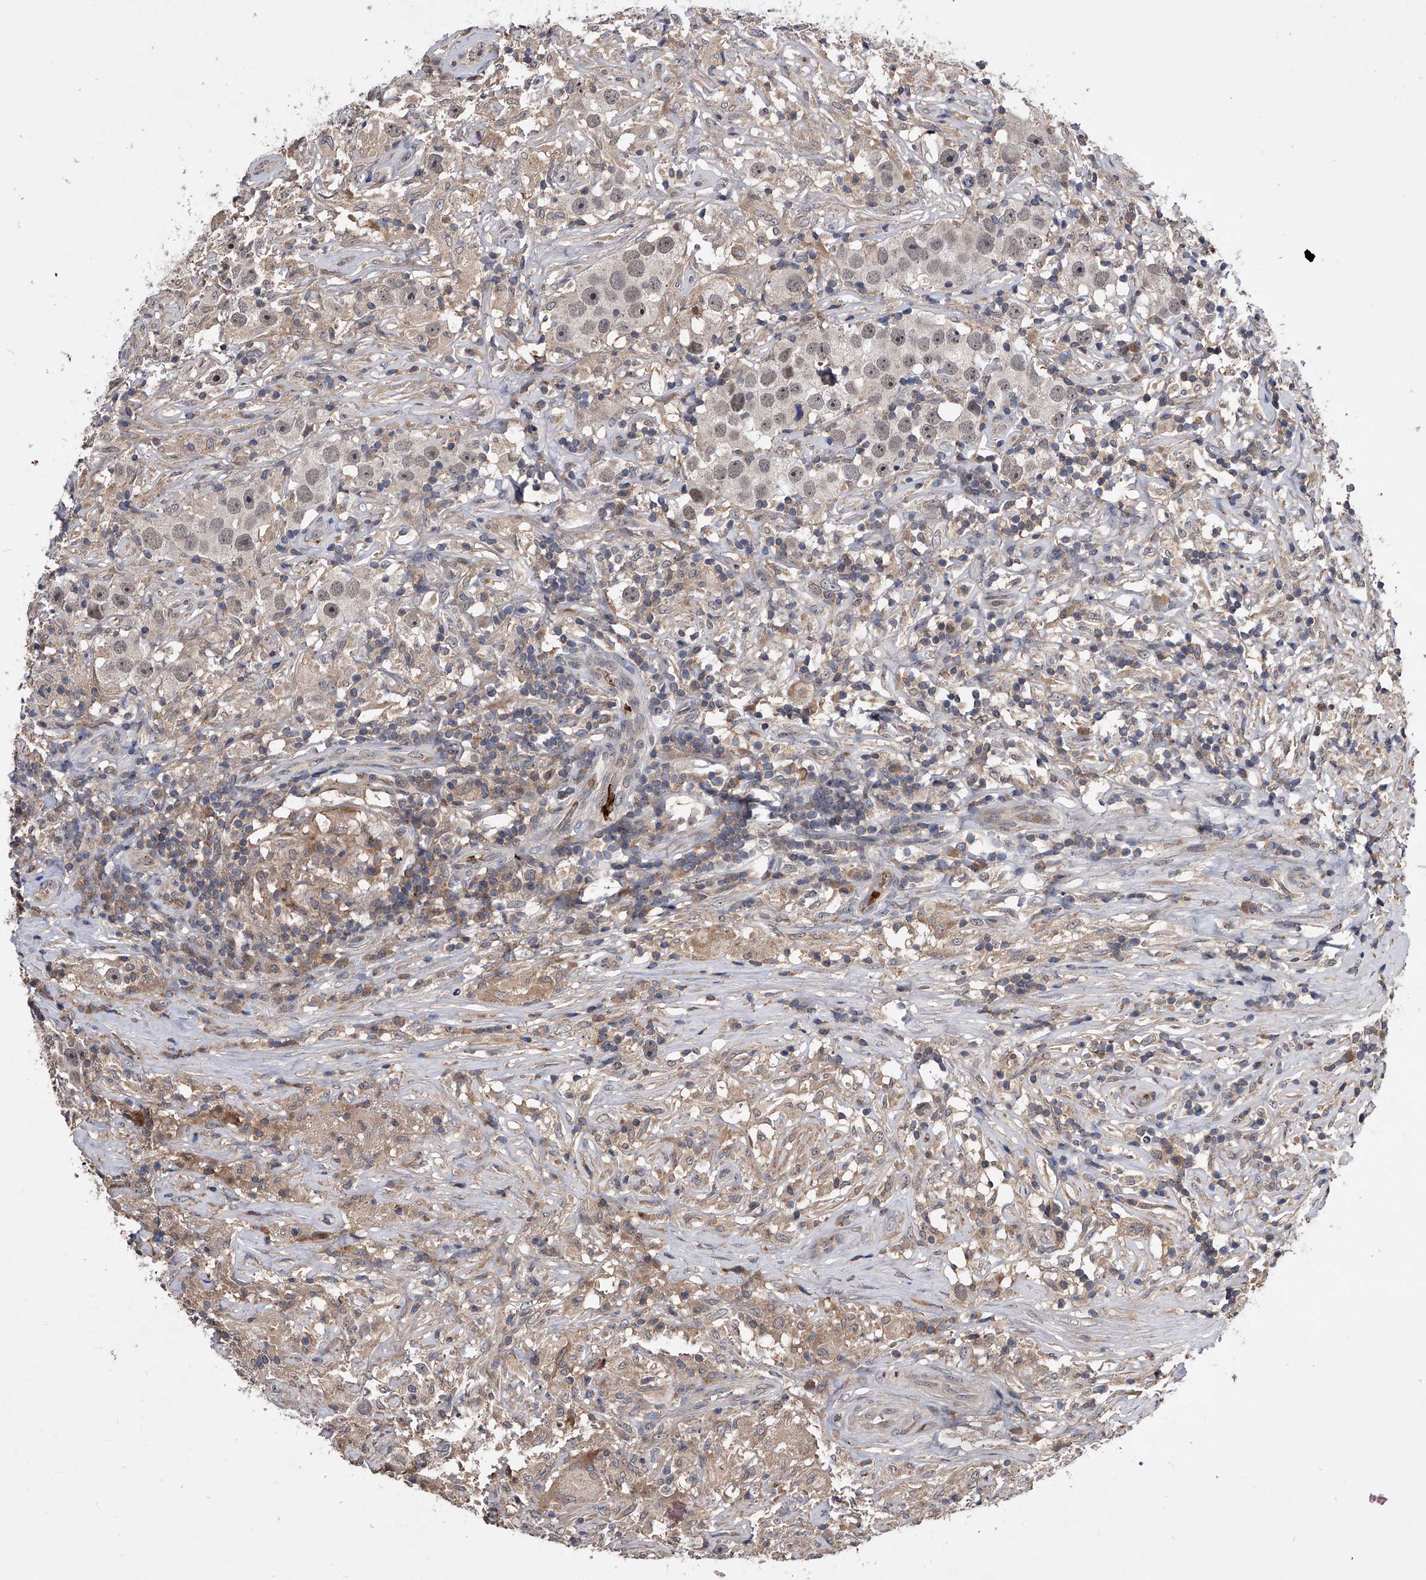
{"staining": {"intensity": "negative", "quantity": "none", "location": "none"}, "tissue": "testis cancer", "cell_type": "Tumor cells", "image_type": "cancer", "snomed": [{"axis": "morphology", "description": "Seminoma, NOS"}, {"axis": "topography", "description": "Testis"}], "caption": "The IHC photomicrograph has no significant positivity in tumor cells of testis seminoma tissue.", "gene": "ZNF30", "patient": {"sex": "male", "age": 49}}